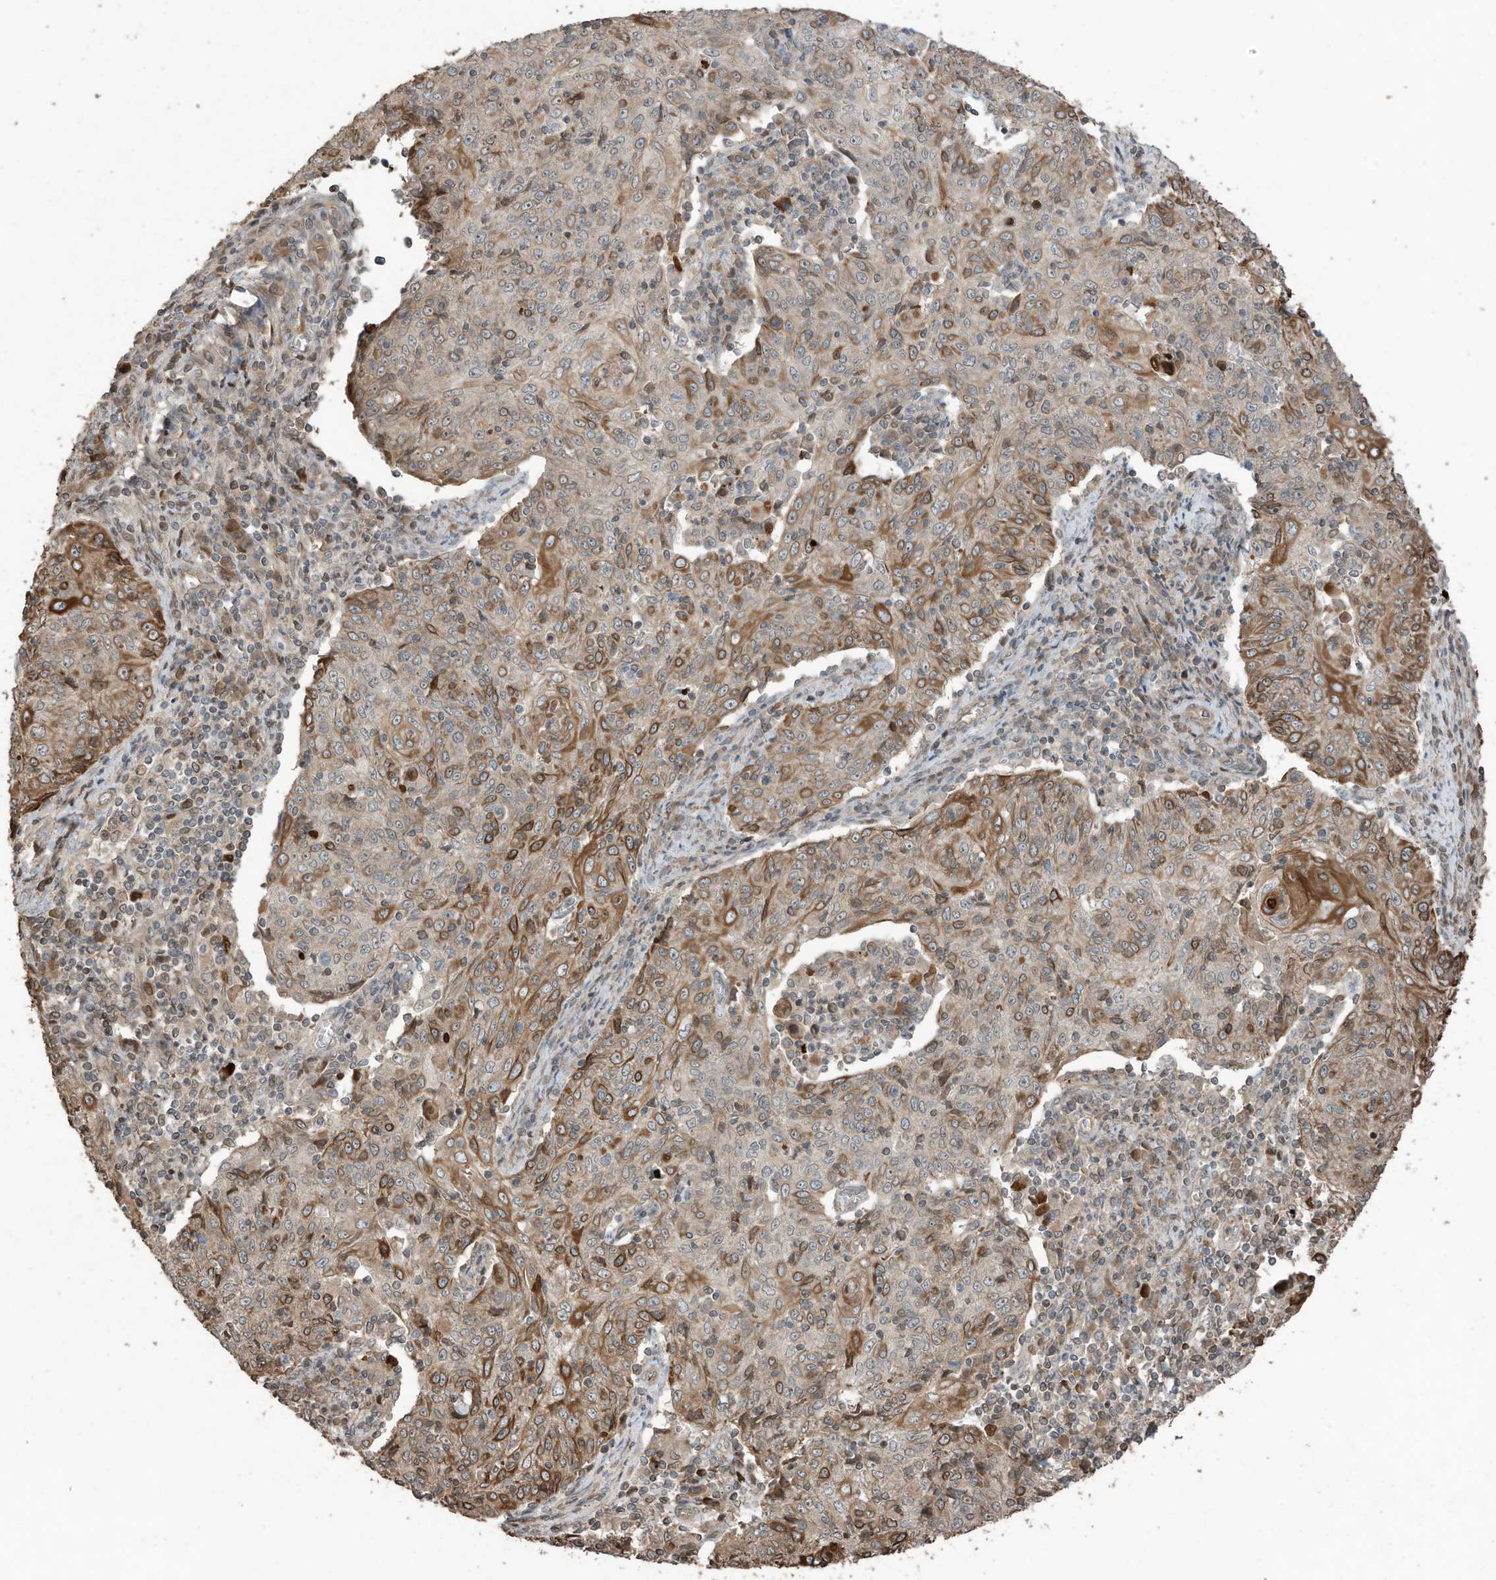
{"staining": {"intensity": "moderate", "quantity": ">75%", "location": "cytoplasmic/membranous"}, "tissue": "cervical cancer", "cell_type": "Tumor cells", "image_type": "cancer", "snomed": [{"axis": "morphology", "description": "Squamous cell carcinoma, NOS"}, {"axis": "topography", "description": "Cervix"}], "caption": "This is an image of IHC staining of cervical cancer, which shows moderate positivity in the cytoplasmic/membranous of tumor cells.", "gene": "ZNF653", "patient": {"sex": "female", "age": 48}}